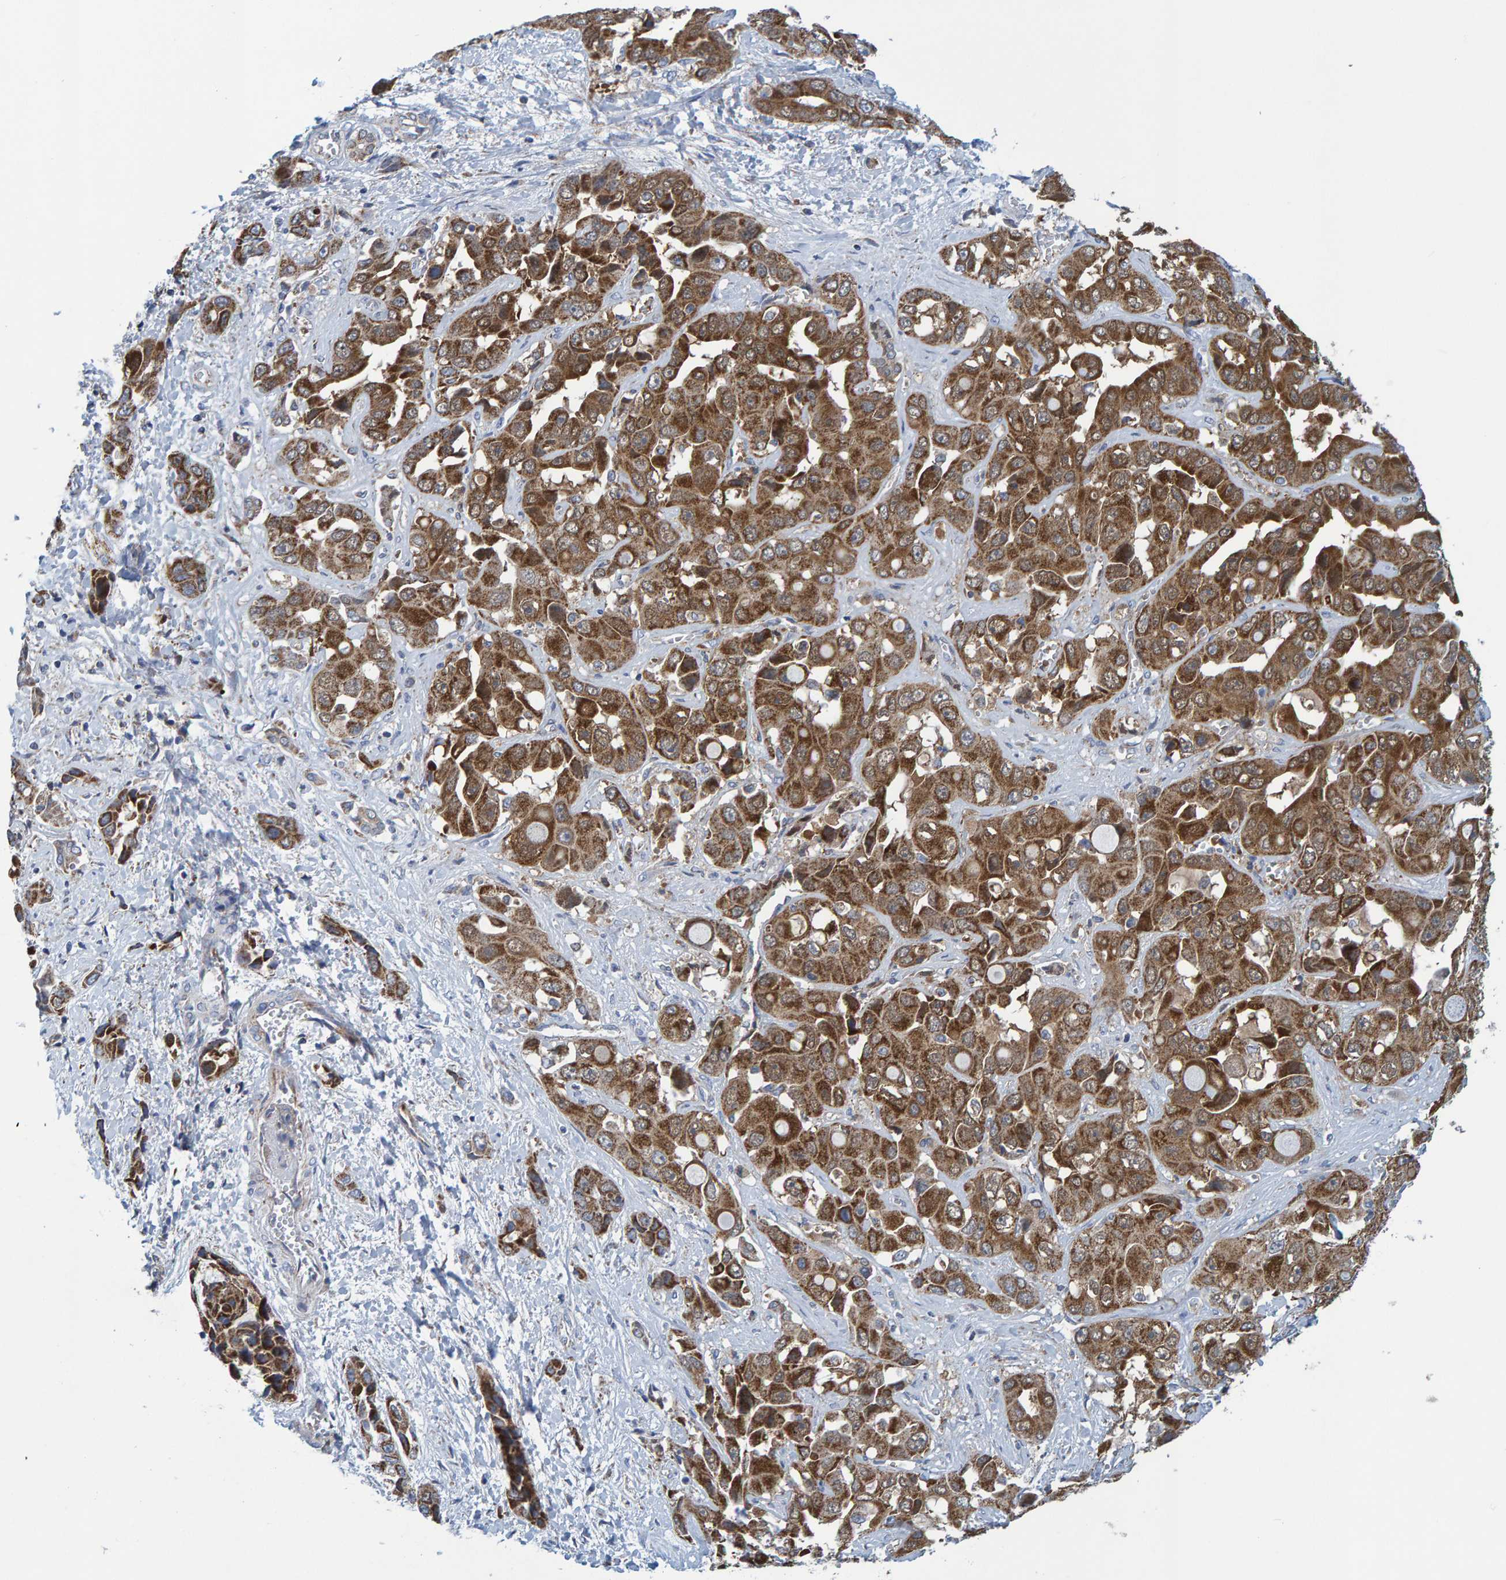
{"staining": {"intensity": "moderate", "quantity": ">75%", "location": "cytoplasmic/membranous"}, "tissue": "liver cancer", "cell_type": "Tumor cells", "image_type": "cancer", "snomed": [{"axis": "morphology", "description": "Cholangiocarcinoma"}, {"axis": "topography", "description": "Liver"}], "caption": "Brown immunohistochemical staining in cholangiocarcinoma (liver) reveals moderate cytoplasmic/membranous expression in about >75% of tumor cells. (DAB IHC, brown staining for protein, blue staining for nuclei).", "gene": "MRPS7", "patient": {"sex": "female", "age": 52}}